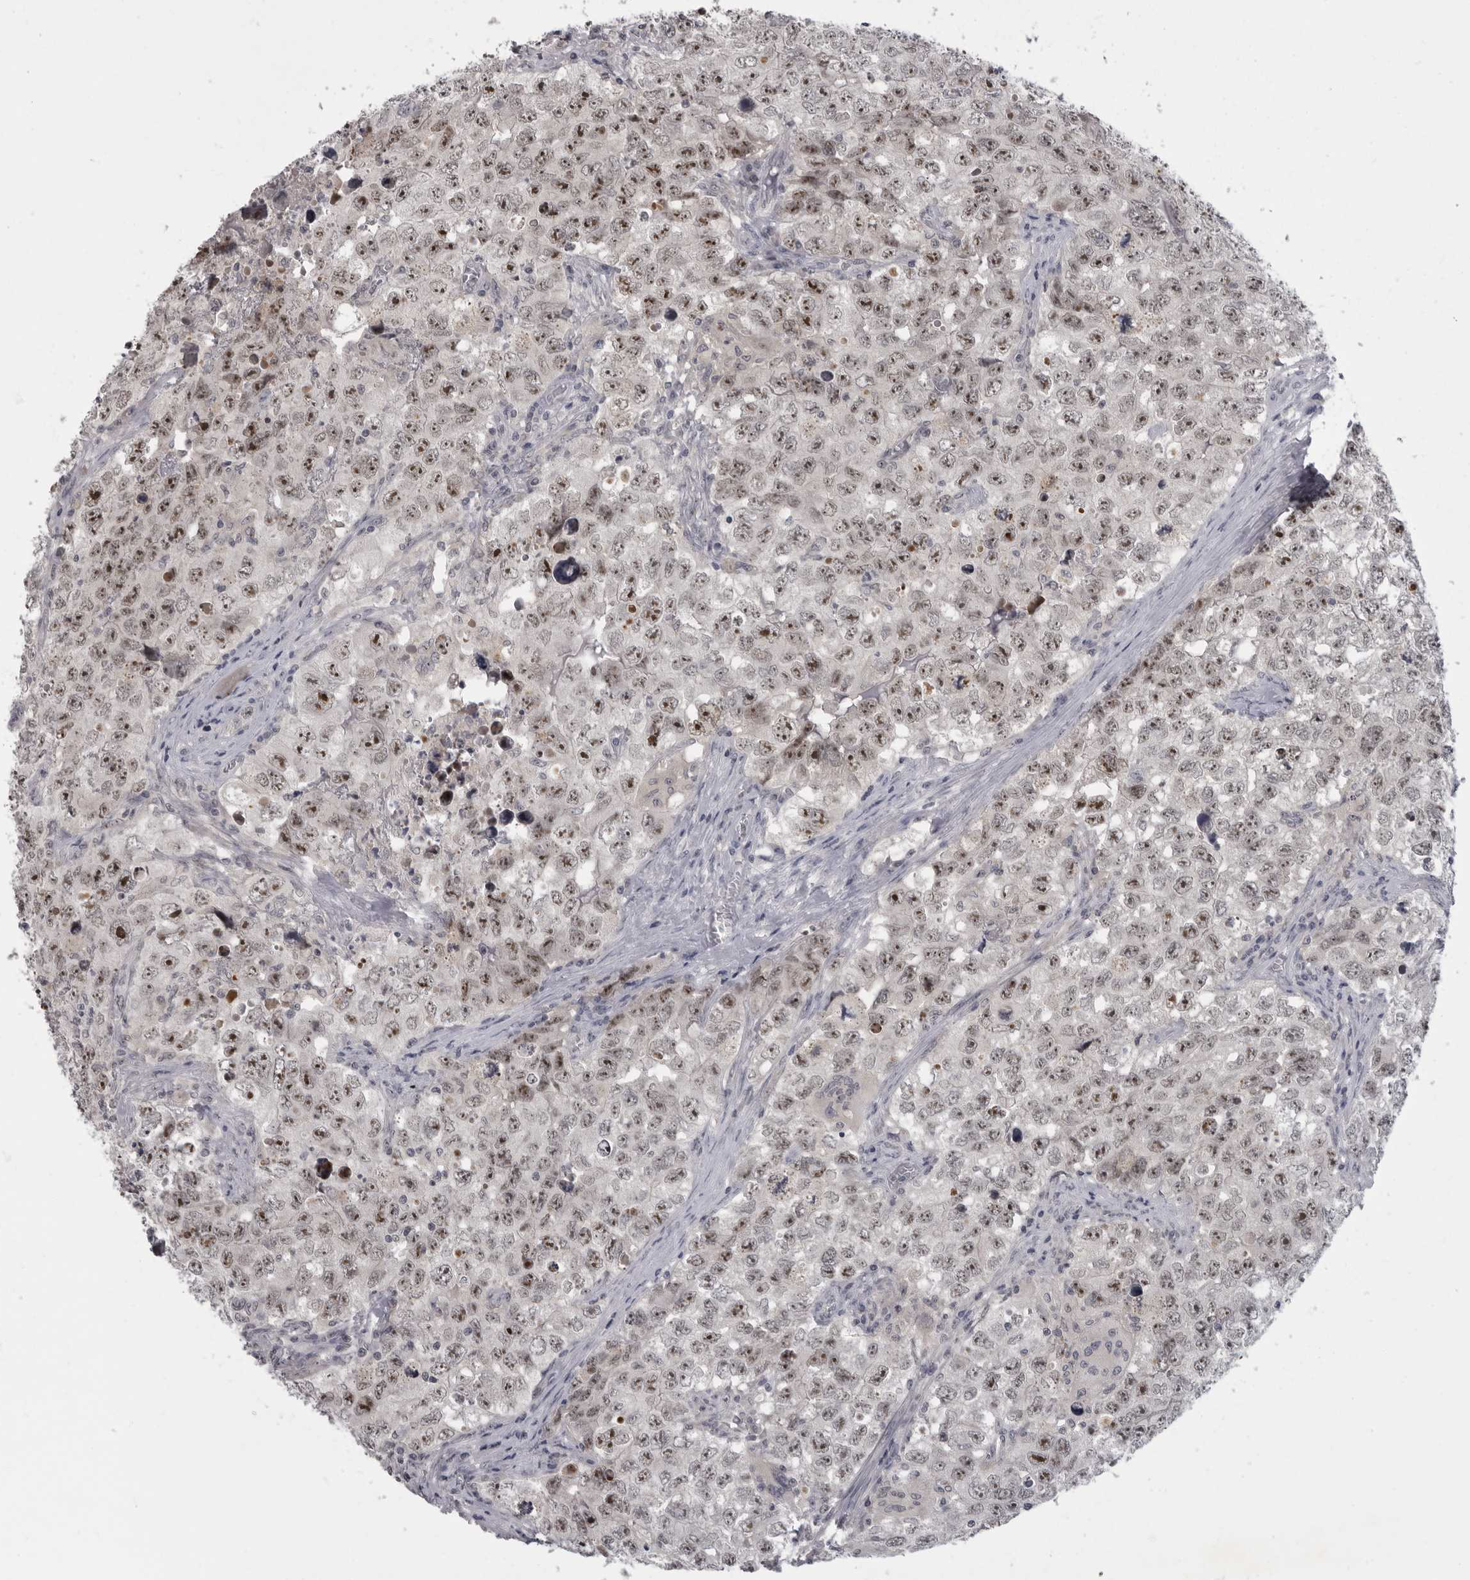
{"staining": {"intensity": "moderate", "quantity": "25%-75%", "location": "nuclear"}, "tissue": "testis cancer", "cell_type": "Tumor cells", "image_type": "cancer", "snomed": [{"axis": "morphology", "description": "Seminoma, NOS"}, {"axis": "morphology", "description": "Carcinoma, Embryonal, NOS"}, {"axis": "topography", "description": "Testis"}], "caption": "Human embryonal carcinoma (testis) stained for a protein (brown) shows moderate nuclear positive positivity in about 25%-75% of tumor cells.", "gene": "MRTO4", "patient": {"sex": "male", "age": 43}}